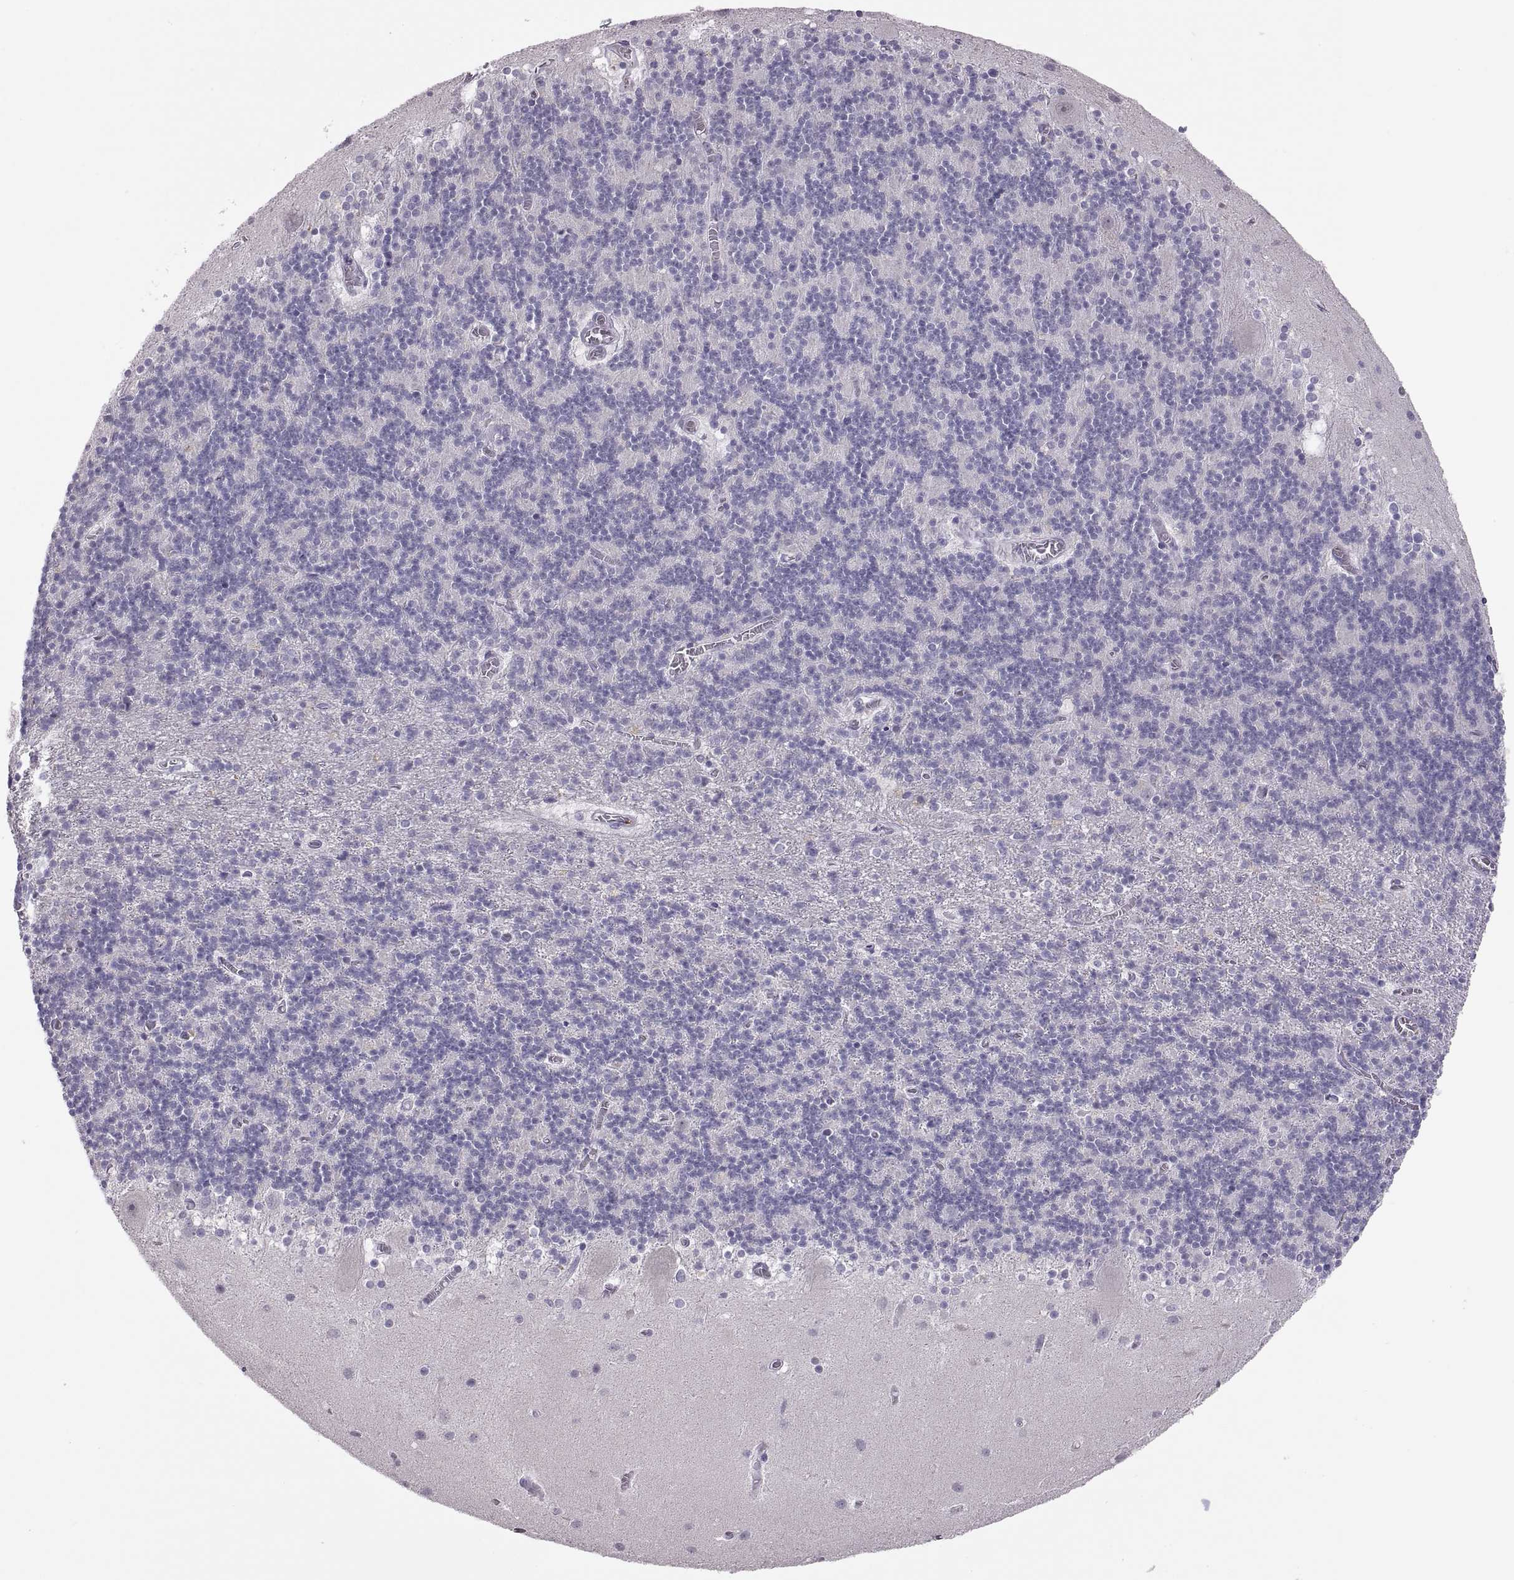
{"staining": {"intensity": "negative", "quantity": "none", "location": "none"}, "tissue": "cerebellum", "cell_type": "Cells in granular layer", "image_type": "normal", "snomed": [{"axis": "morphology", "description": "Normal tissue, NOS"}, {"axis": "topography", "description": "Cerebellum"}], "caption": "Histopathology image shows no significant protein staining in cells in granular layer of normal cerebellum.", "gene": "TTC21A", "patient": {"sex": "male", "age": 70}}